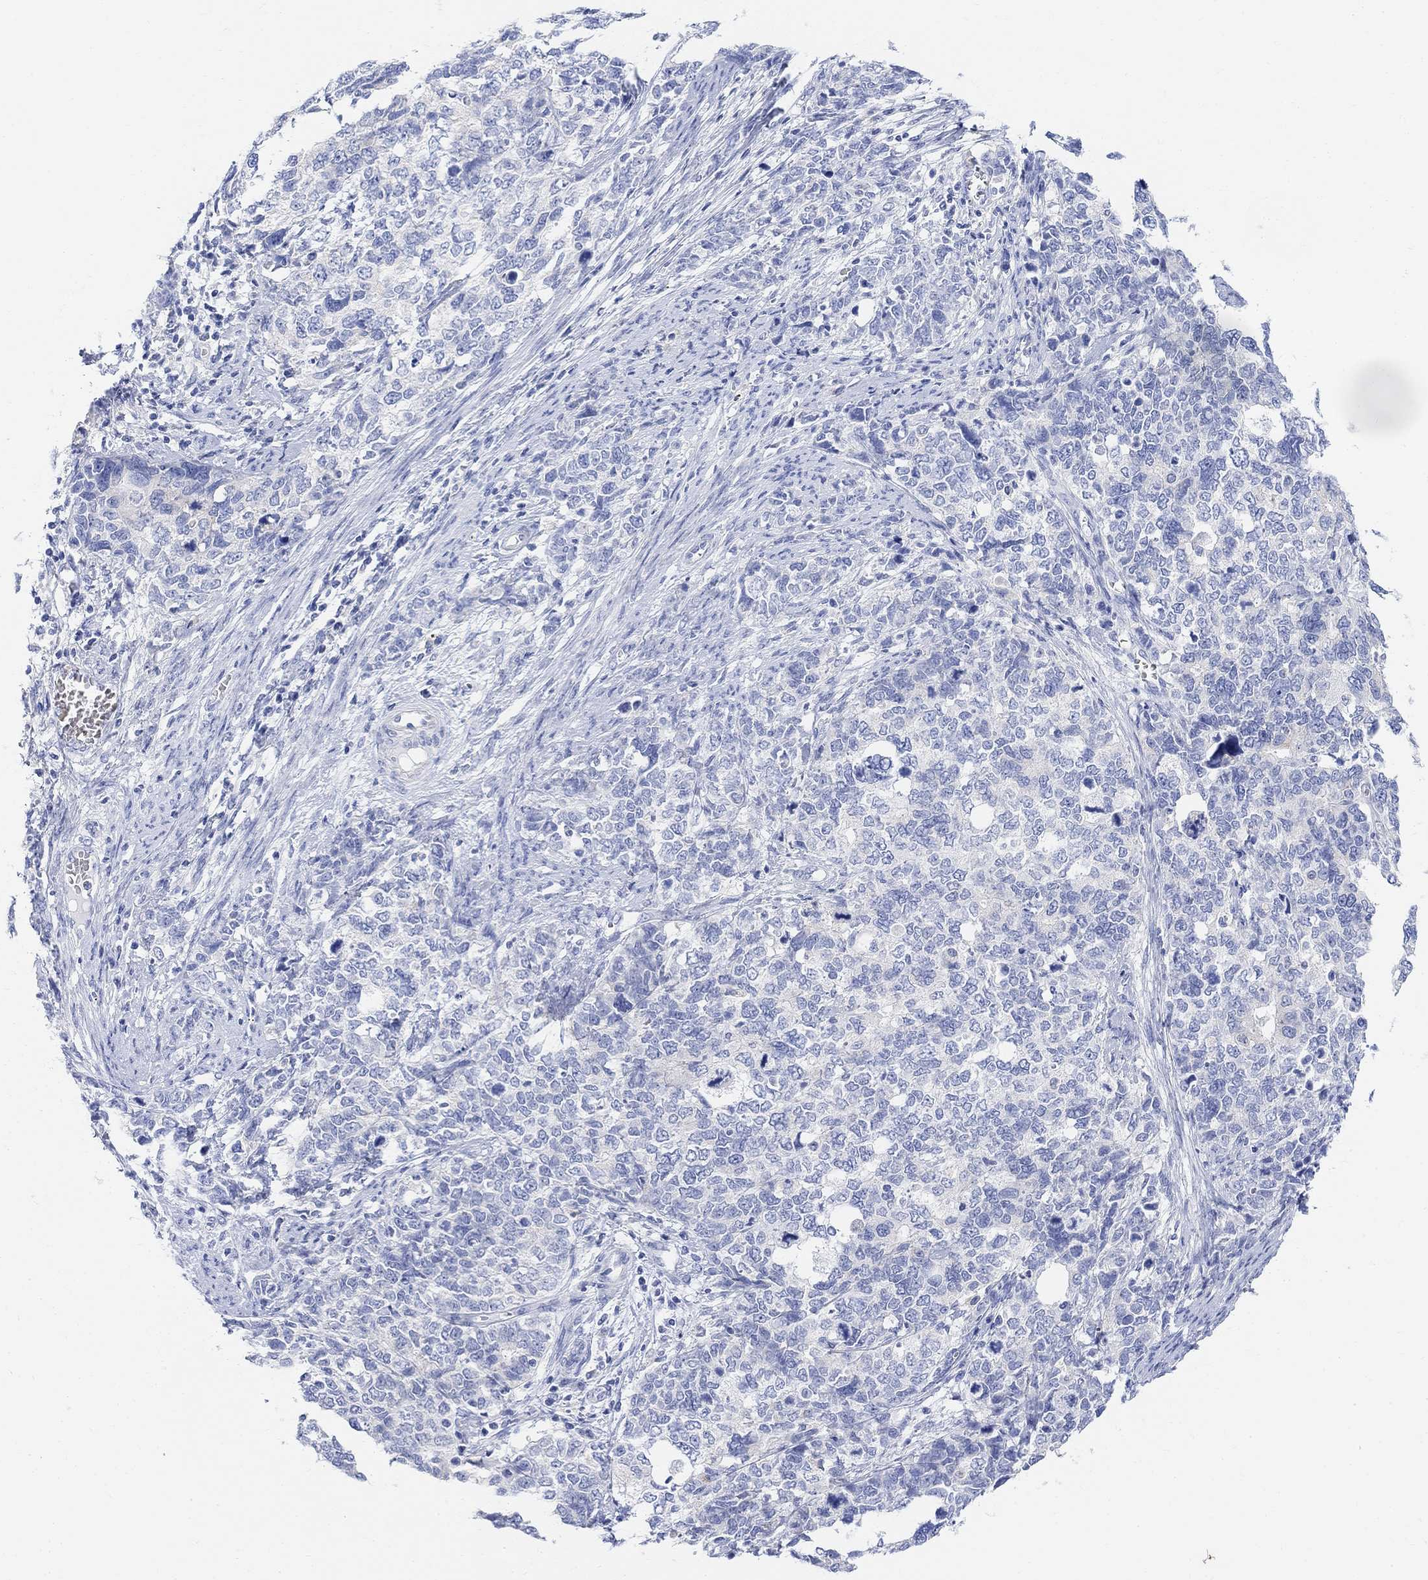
{"staining": {"intensity": "negative", "quantity": "none", "location": "none"}, "tissue": "cervical cancer", "cell_type": "Tumor cells", "image_type": "cancer", "snomed": [{"axis": "morphology", "description": "Squamous cell carcinoma, NOS"}, {"axis": "topography", "description": "Cervix"}], "caption": "Immunohistochemistry of human cervical squamous cell carcinoma exhibits no expression in tumor cells. Nuclei are stained in blue.", "gene": "RETNLB", "patient": {"sex": "female", "age": 63}}